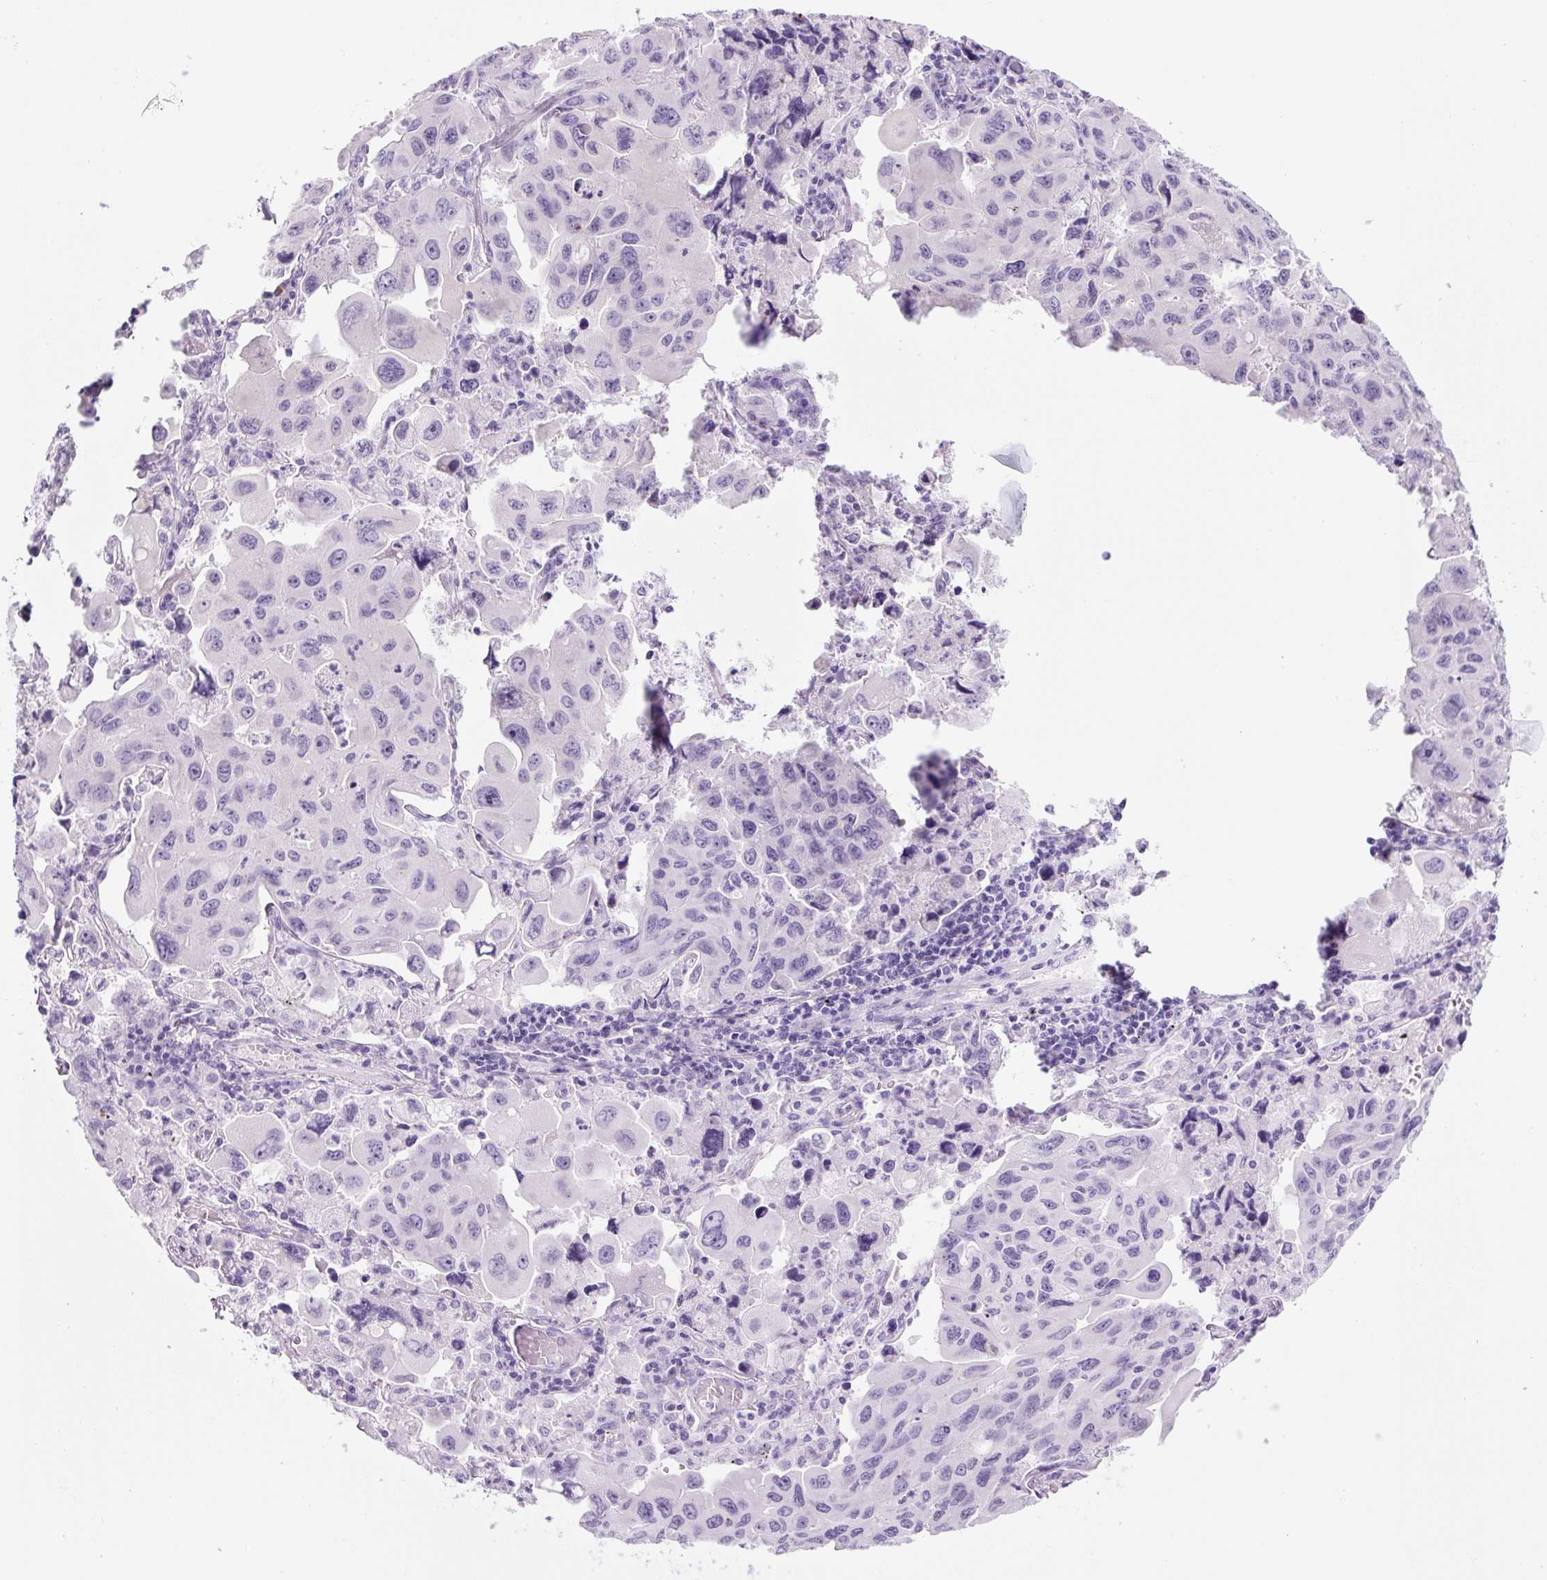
{"staining": {"intensity": "negative", "quantity": "none", "location": "none"}, "tissue": "lung cancer", "cell_type": "Tumor cells", "image_type": "cancer", "snomed": [{"axis": "morphology", "description": "Adenocarcinoma, NOS"}, {"axis": "topography", "description": "Lung"}], "caption": "This is a micrograph of immunohistochemistry (IHC) staining of lung cancer, which shows no positivity in tumor cells. (Immunohistochemistry (ihc), brightfield microscopy, high magnification).", "gene": "TMEM151B", "patient": {"sex": "male", "age": 64}}